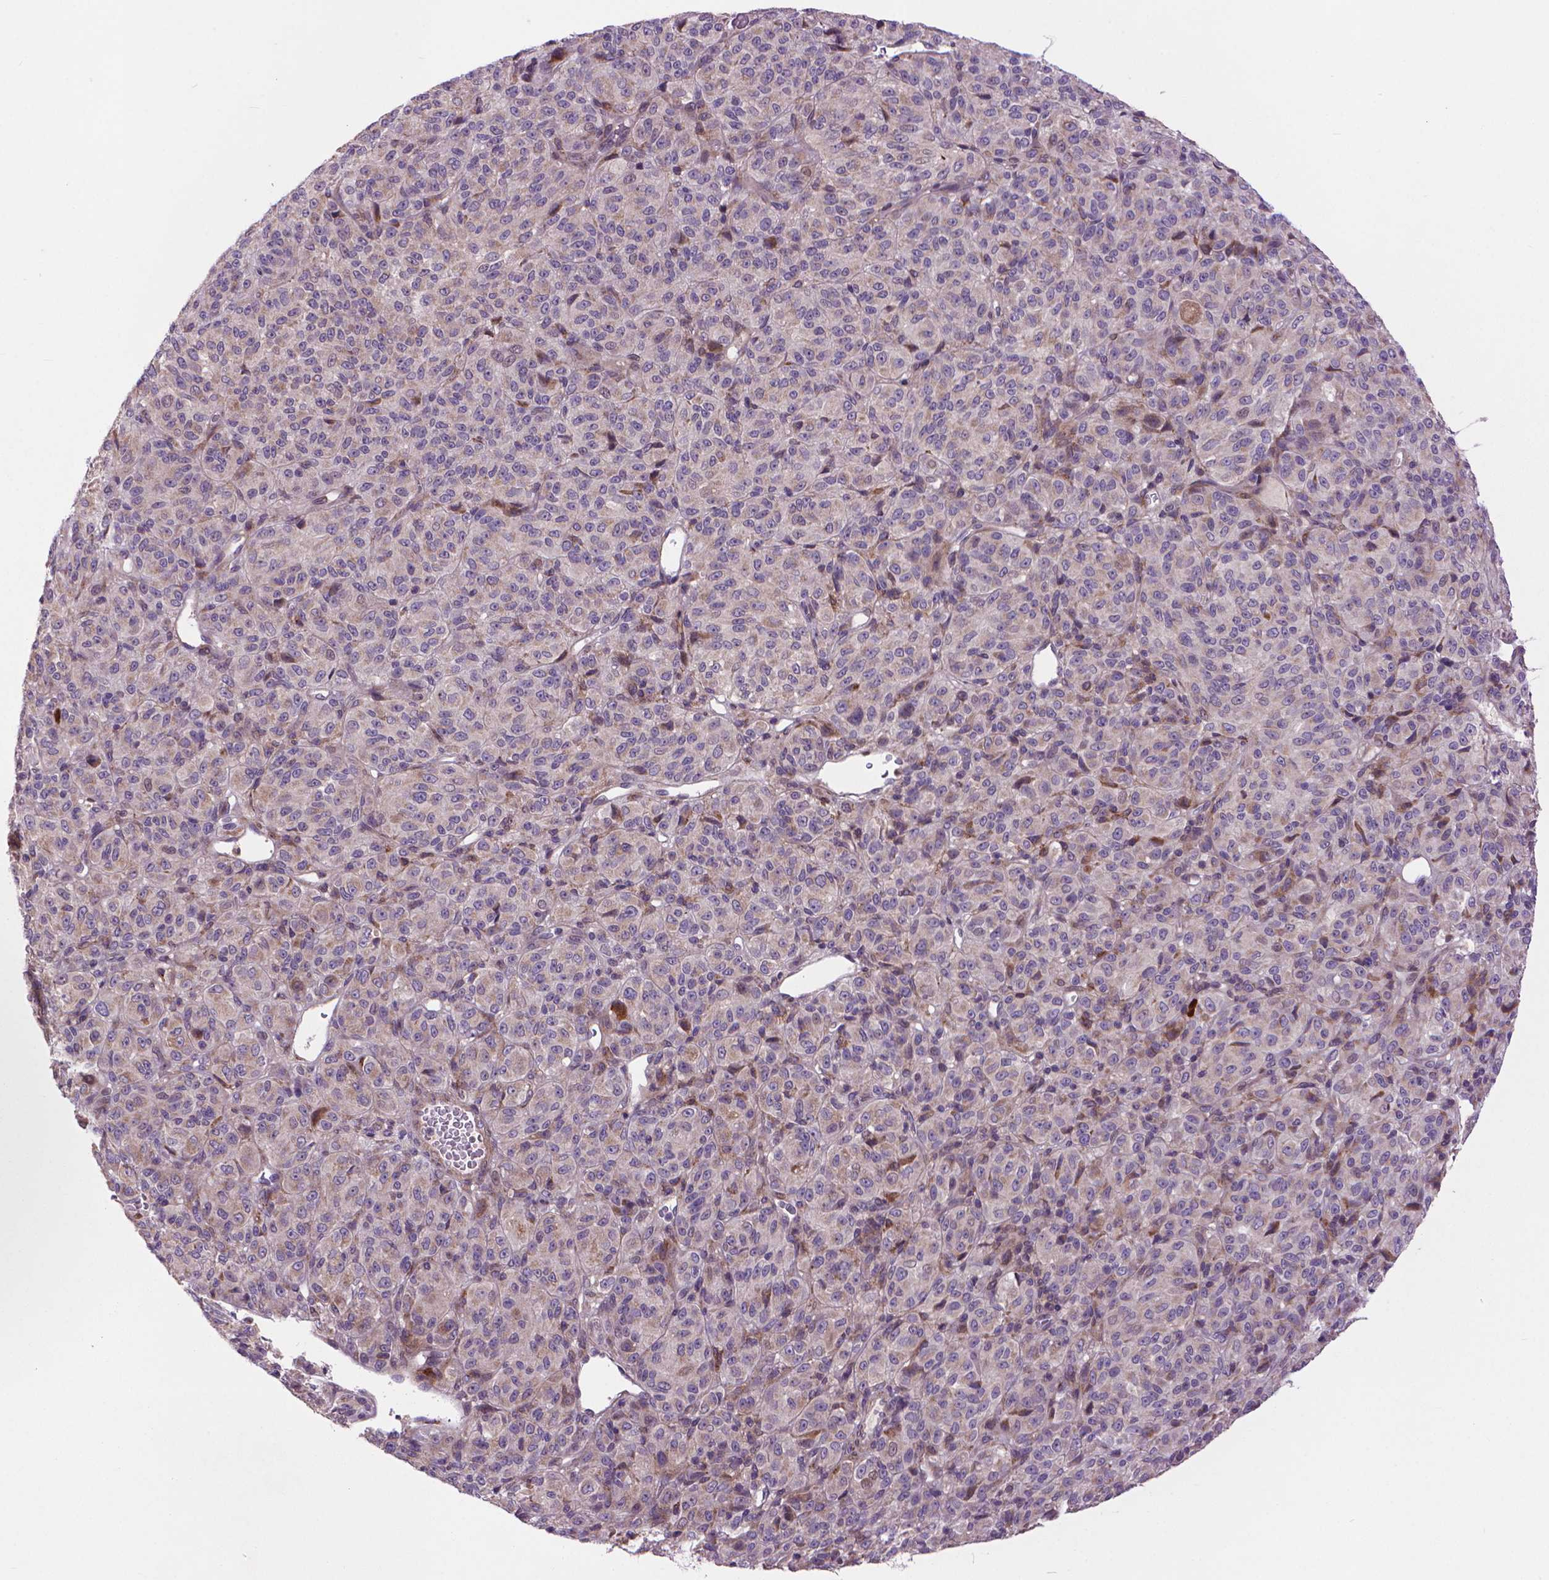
{"staining": {"intensity": "negative", "quantity": "none", "location": "none"}, "tissue": "melanoma", "cell_type": "Tumor cells", "image_type": "cancer", "snomed": [{"axis": "morphology", "description": "Malignant melanoma, Metastatic site"}, {"axis": "topography", "description": "Brain"}], "caption": "Protein analysis of melanoma shows no significant positivity in tumor cells. The staining is performed using DAB (3,3'-diaminobenzidine) brown chromogen with nuclei counter-stained in using hematoxylin.", "gene": "MYH14", "patient": {"sex": "female", "age": 56}}